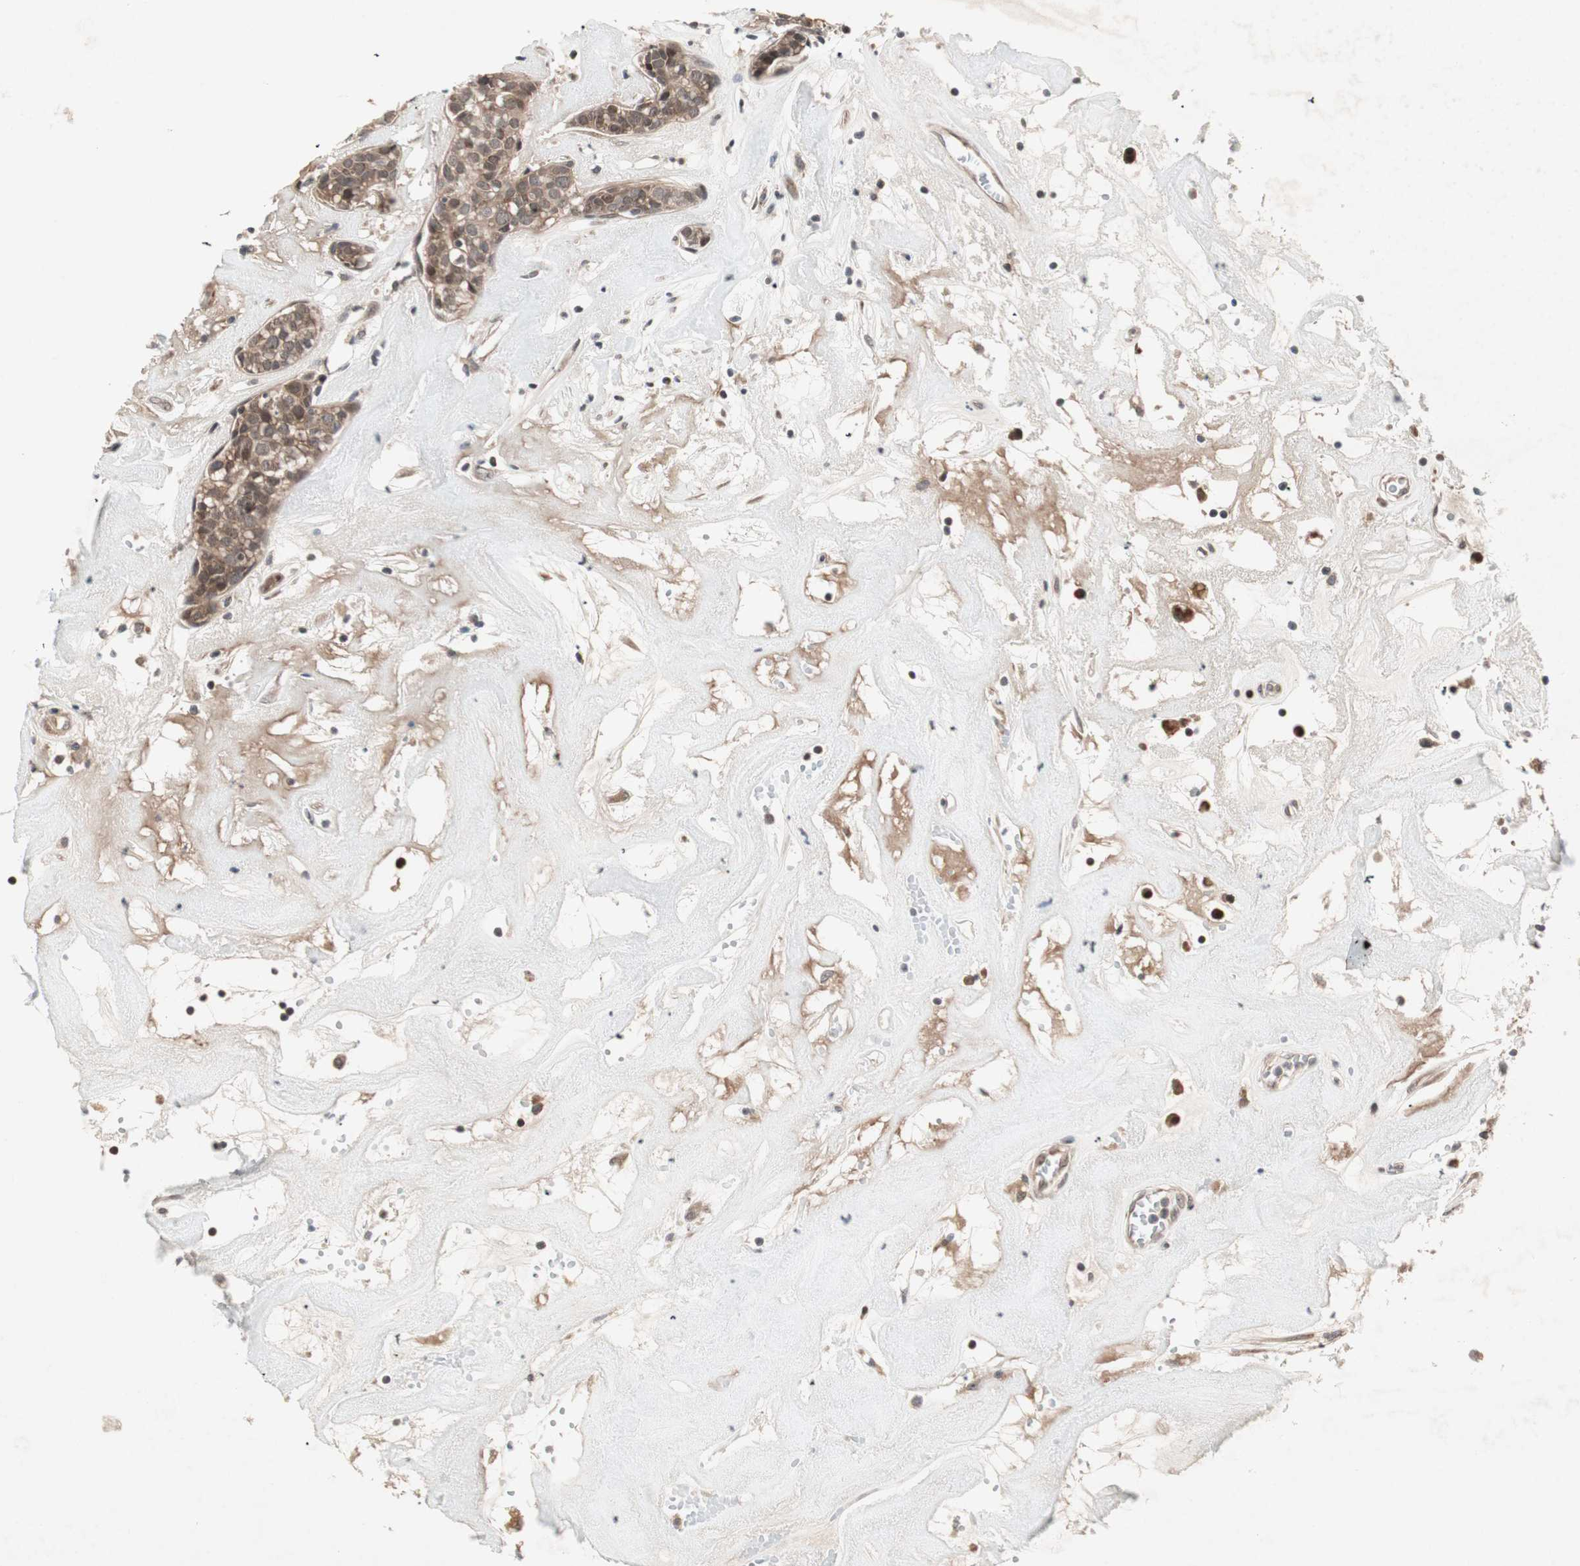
{"staining": {"intensity": "weak", "quantity": ">75%", "location": "cytoplasmic/membranous,nuclear"}, "tissue": "head and neck cancer", "cell_type": "Tumor cells", "image_type": "cancer", "snomed": [{"axis": "morphology", "description": "Adenocarcinoma, NOS"}, {"axis": "topography", "description": "Salivary gland"}, {"axis": "topography", "description": "Head-Neck"}], "caption": "This image displays adenocarcinoma (head and neck) stained with IHC to label a protein in brown. The cytoplasmic/membranous and nuclear of tumor cells show weak positivity for the protein. Nuclei are counter-stained blue.", "gene": "PGBD1", "patient": {"sex": "female", "age": 65}}